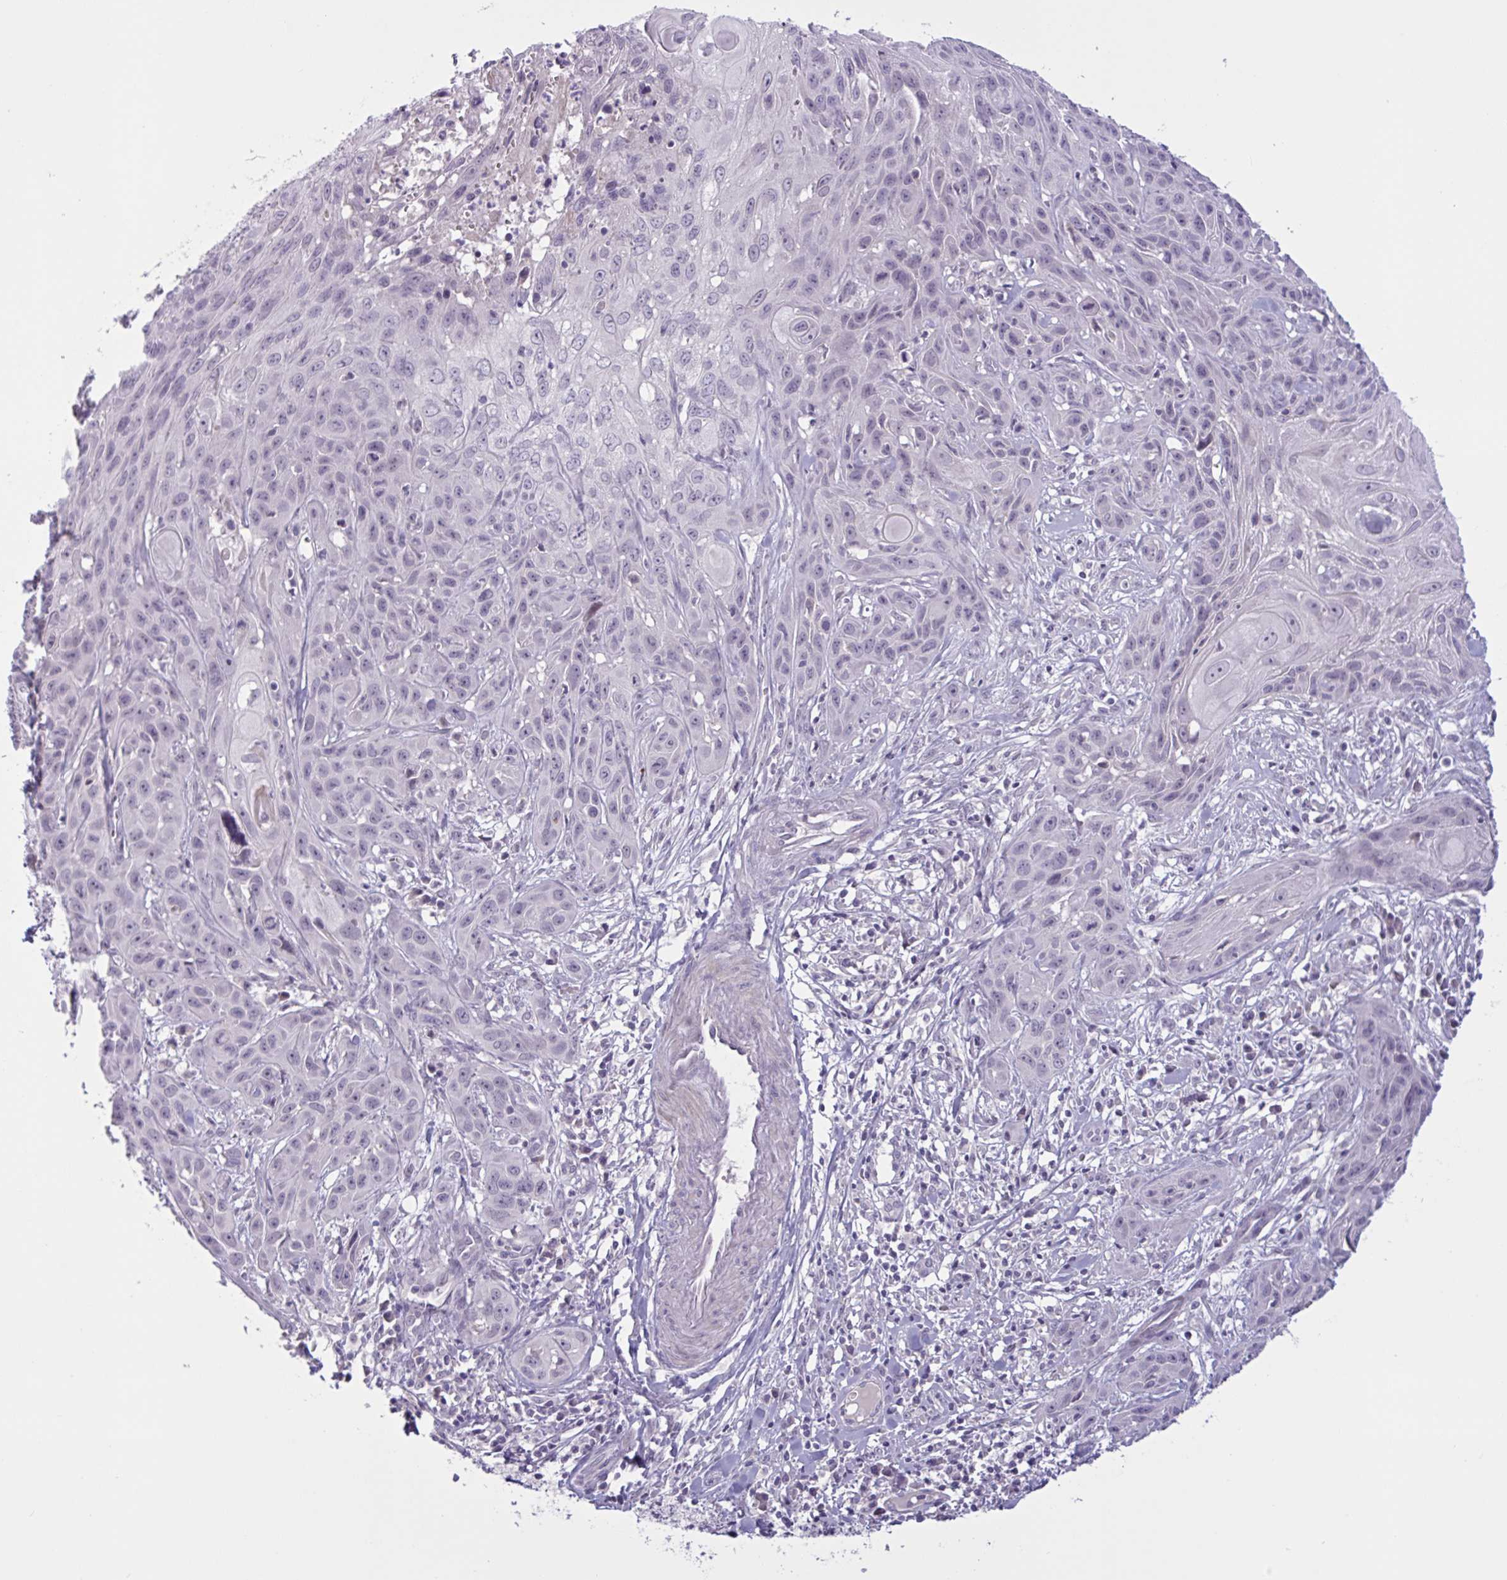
{"staining": {"intensity": "negative", "quantity": "none", "location": "none"}, "tissue": "skin cancer", "cell_type": "Tumor cells", "image_type": "cancer", "snomed": [{"axis": "morphology", "description": "Squamous cell carcinoma, NOS"}, {"axis": "topography", "description": "Skin"}, {"axis": "topography", "description": "Vulva"}], "caption": "The micrograph reveals no significant positivity in tumor cells of squamous cell carcinoma (skin).", "gene": "RFPL4B", "patient": {"sex": "female", "age": 83}}